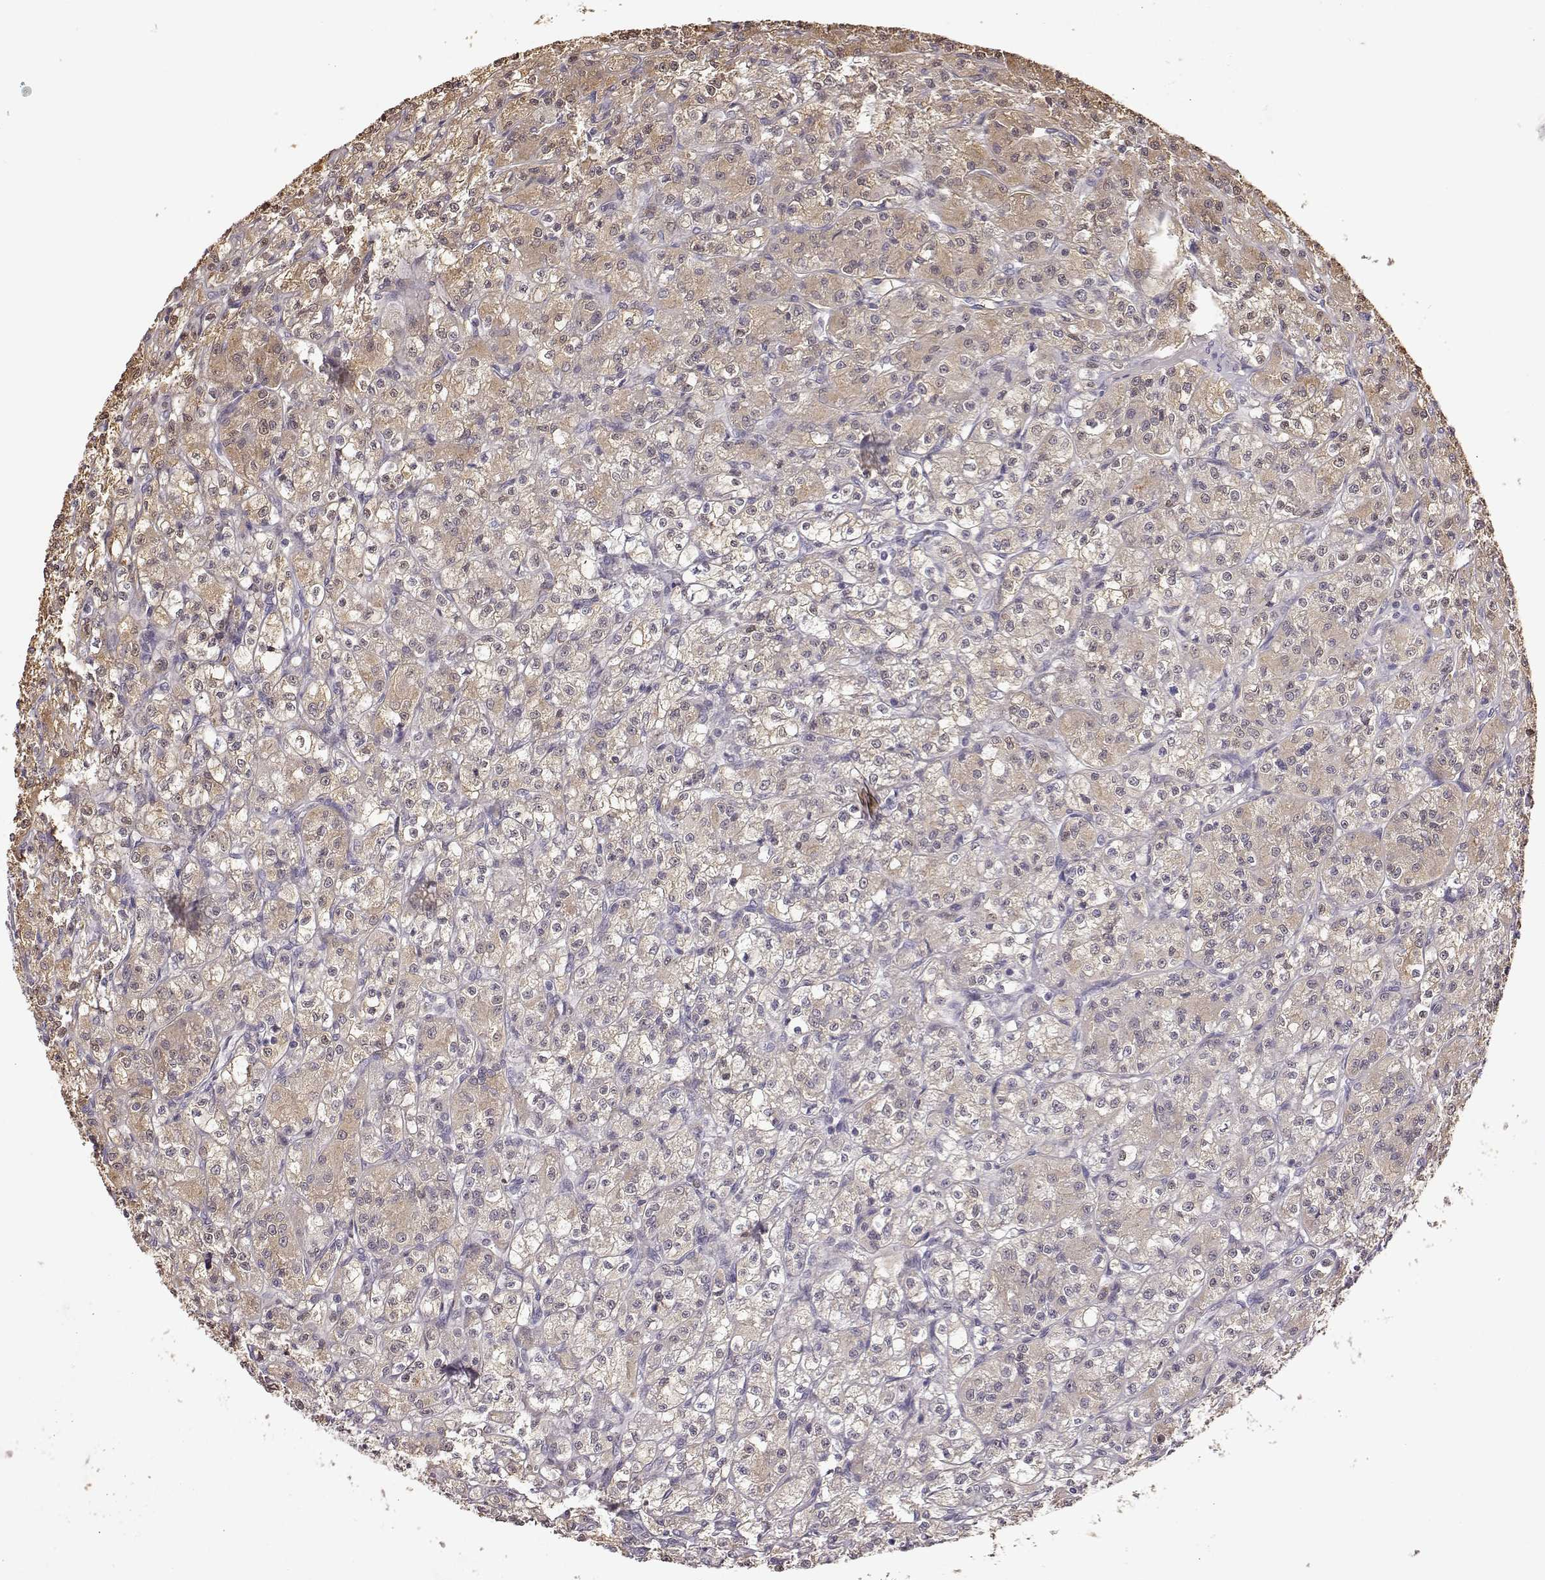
{"staining": {"intensity": "weak", "quantity": ">75%", "location": "cytoplasmic/membranous"}, "tissue": "renal cancer", "cell_type": "Tumor cells", "image_type": "cancer", "snomed": [{"axis": "morphology", "description": "Adenocarcinoma, NOS"}, {"axis": "topography", "description": "Kidney"}], "caption": "The photomicrograph reveals immunohistochemical staining of renal adenocarcinoma. There is weak cytoplasmic/membranous staining is appreciated in approximately >75% of tumor cells.", "gene": "CRB1", "patient": {"sex": "female", "age": 70}}